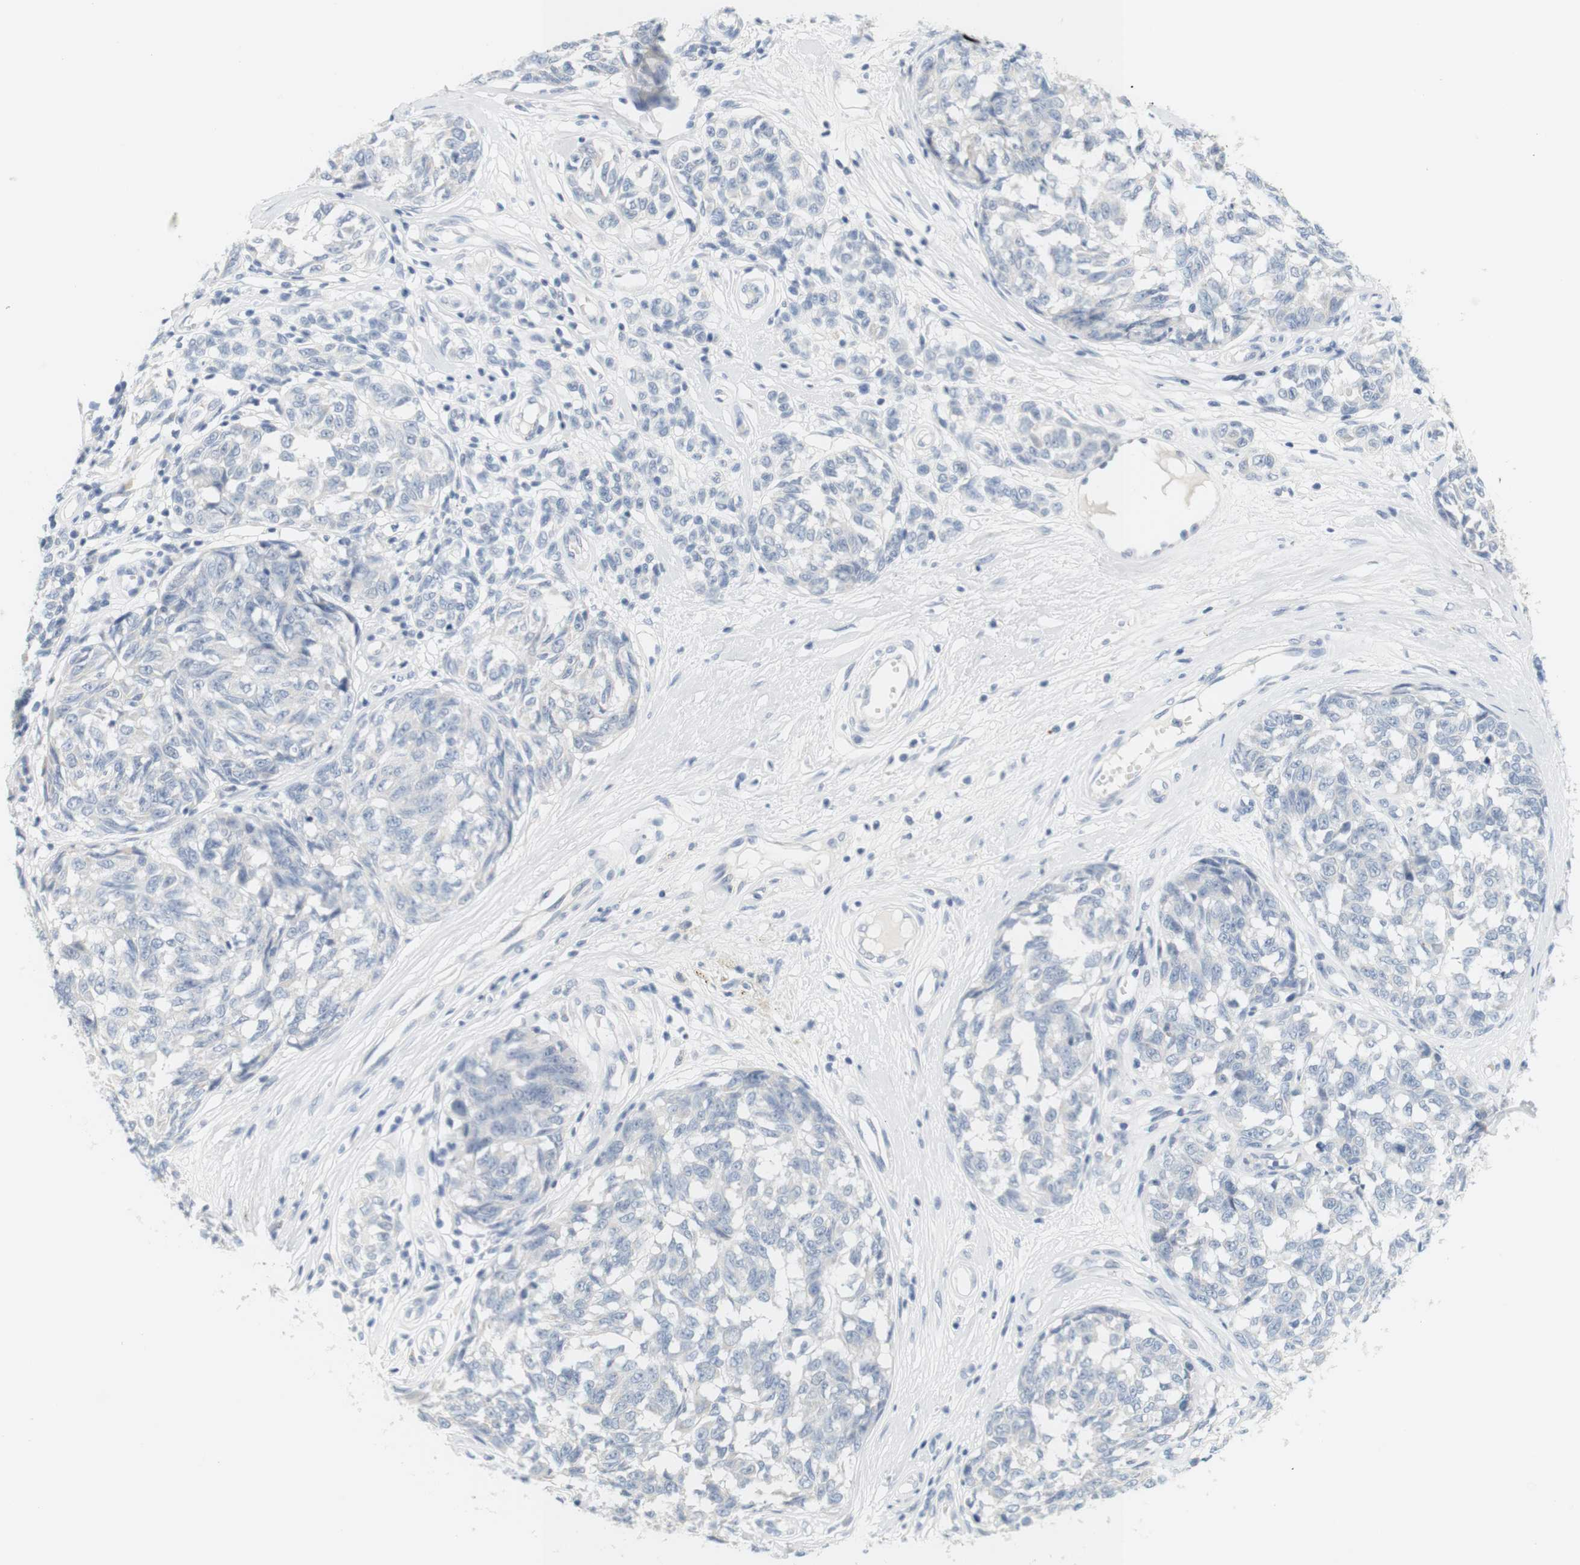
{"staining": {"intensity": "negative", "quantity": "none", "location": "none"}, "tissue": "melanoma", "cell_type": "Tumor cells", "image_type": "cancer", "snomed": [{"axis": "morphology", "description": "Malignant melanoma, NOS"}, {"axis": "topography", "description": "Skin"}], "caption": "An IHC micrograph of malignant melanoma is shown. There is no staining in tumor cells of malignant melanoma.", "gene": "OPRM1", "patient": {"sex": "female", "age": 64}}